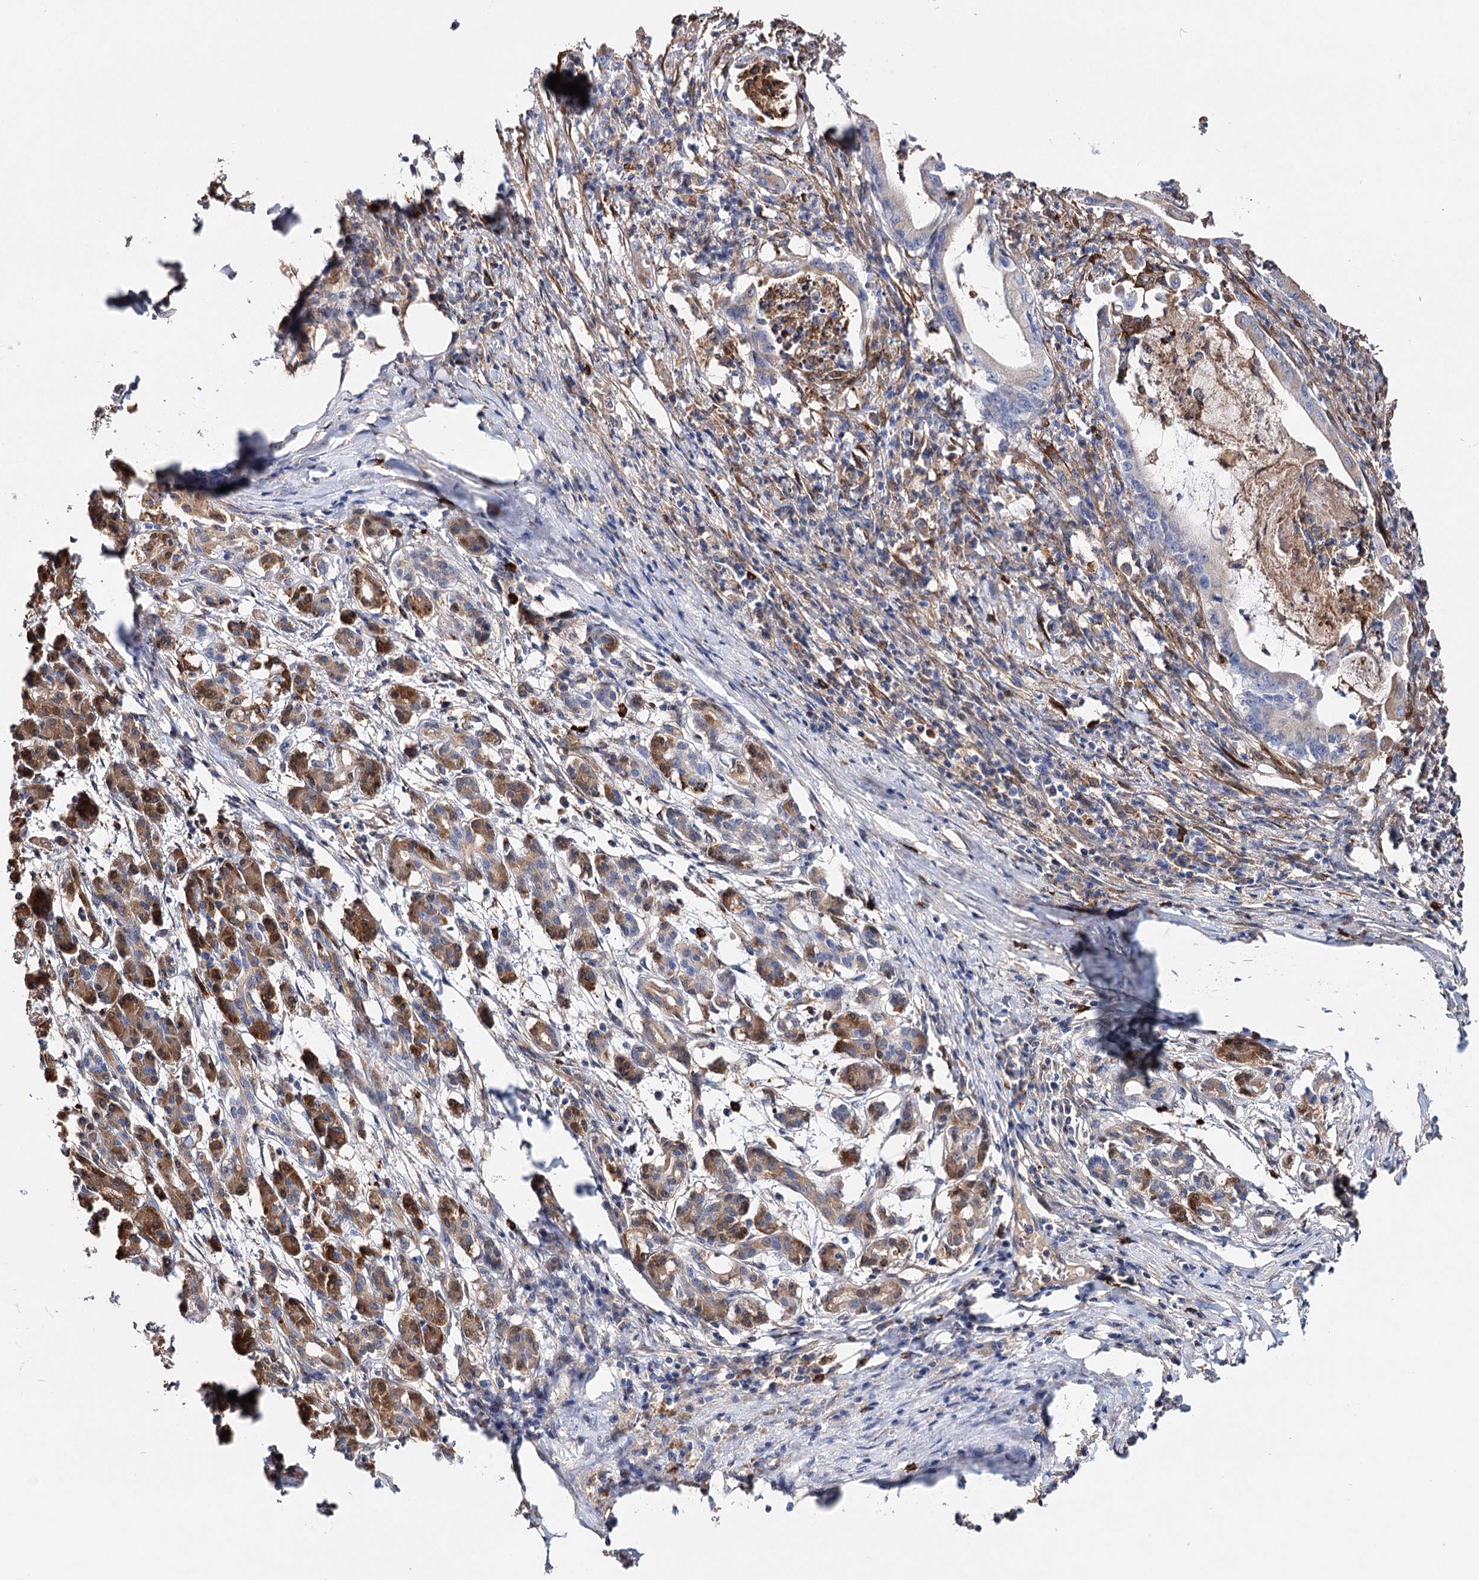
{"staining": {"intensity": "moderate", "quantity": "<25%", "location": "cytoplasmic/membranous"}, "tissue": "pancreatic cancer", "cell_type": "Tumor cells", "image_type": "cancer", "snomed": [{"axis": "morphology", "description": "Adenocarcinoma, NOS"}, {"axis": "topography", "description": "Pancreas"}], "caption": "Adenocarcinoma (pancreatic) stained with immunohistochemistry (IHC) shows moderate cytoplasmic/membranous staining in about <25% of tumor cells. The protein of interest is stained brown, and the nuclei are stained in blue (DAB IHC with brightfield microscopy, high magnification).", "gene": "CFAP46", "patient": {"sex": "female", "age": 55}}